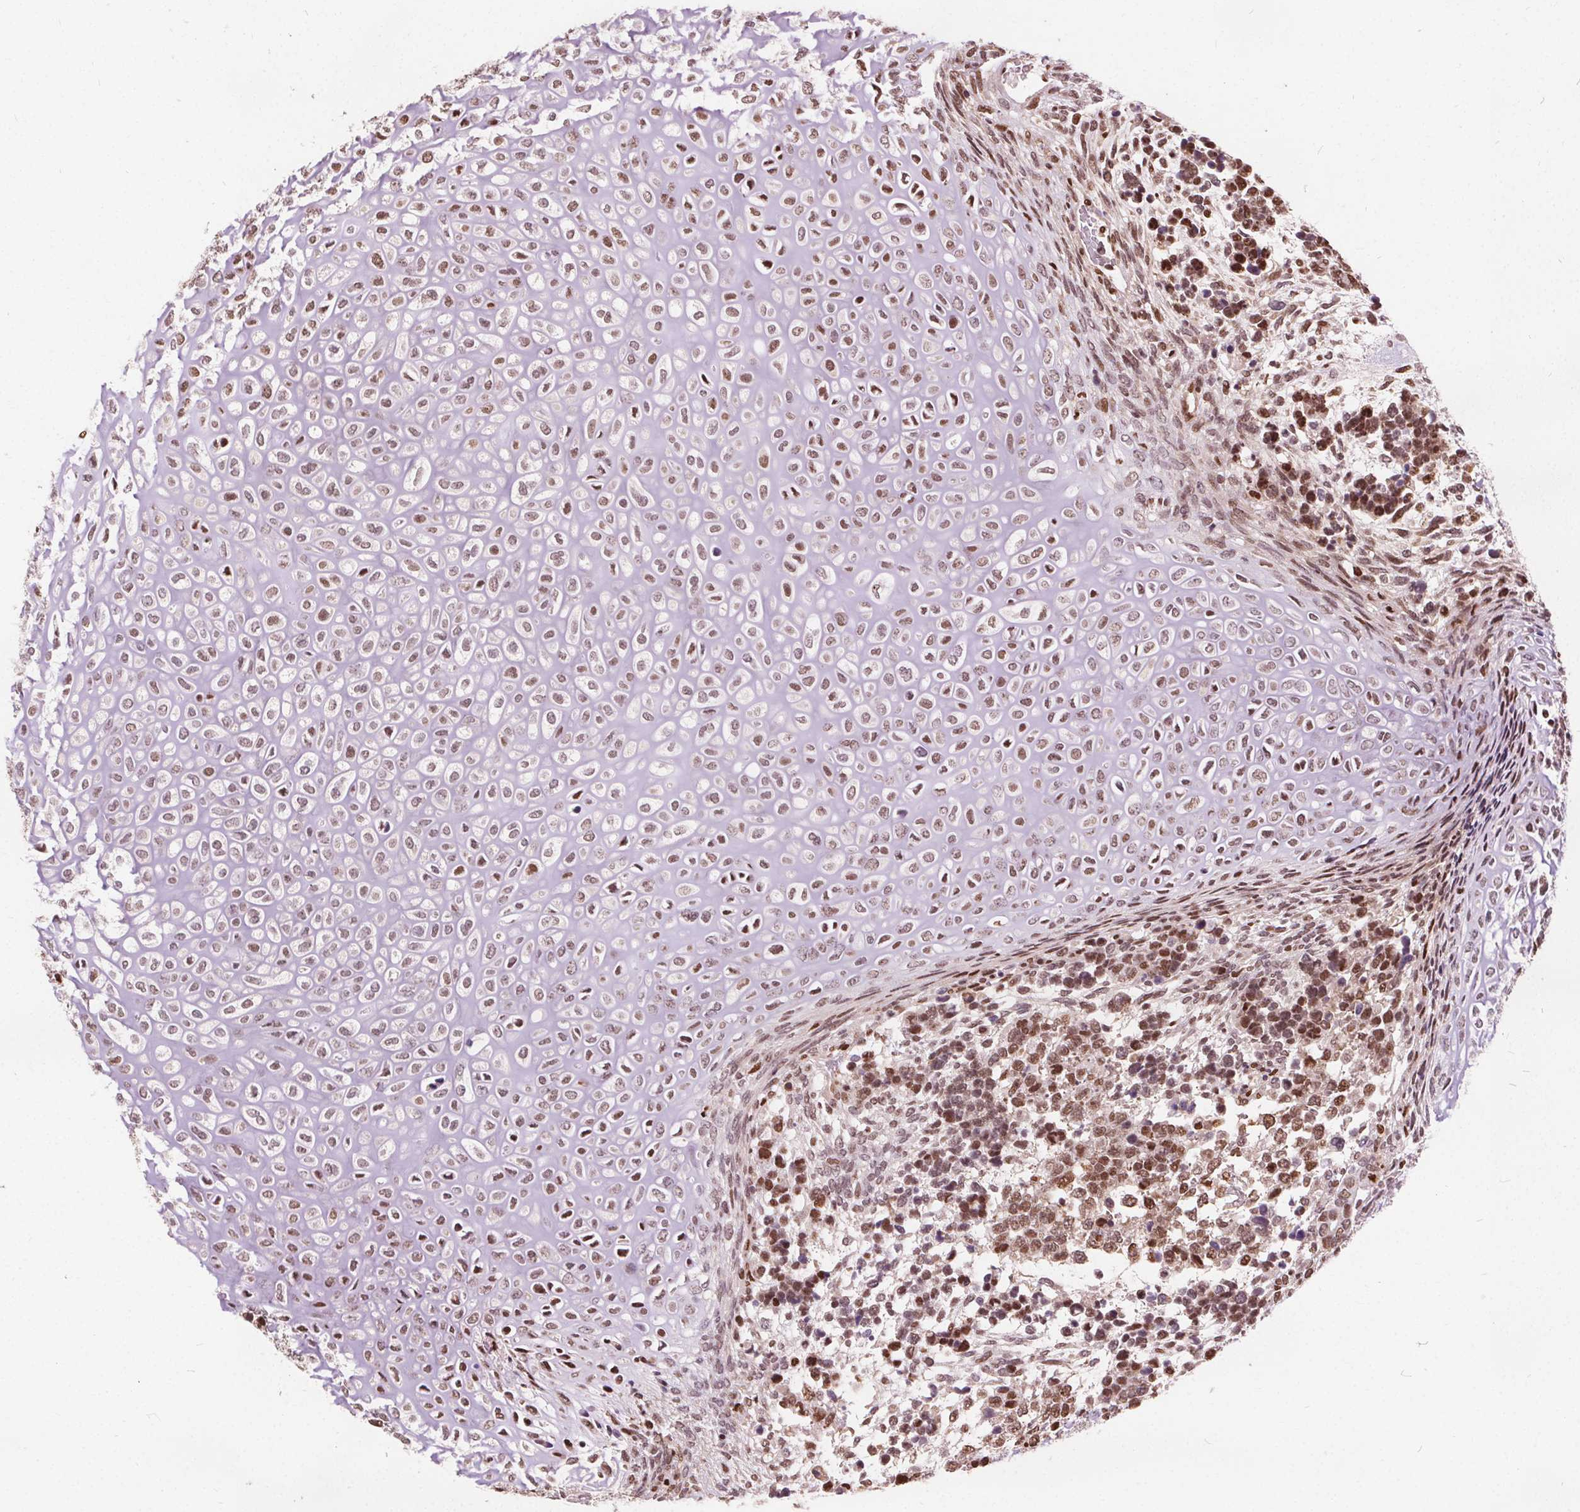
{"staining": {"intensity": "moderate", "quantity": ">75%", "location": "nuclear"}, "tissue": "testis cancer", "cell_type": "Tumor cells", "image_type": "cancer", "snomed": [{"axis": "morphology", "description": "Carcinoma, Embryonal, NOS"}, {"axis": "topography", "description": "Testis"}], "caption": "Testis cancer stained with a protein marker shows moderate staining in tumor cells.", "gene": "ISLR2", "patient": {"sex": "male", "age": 23}}